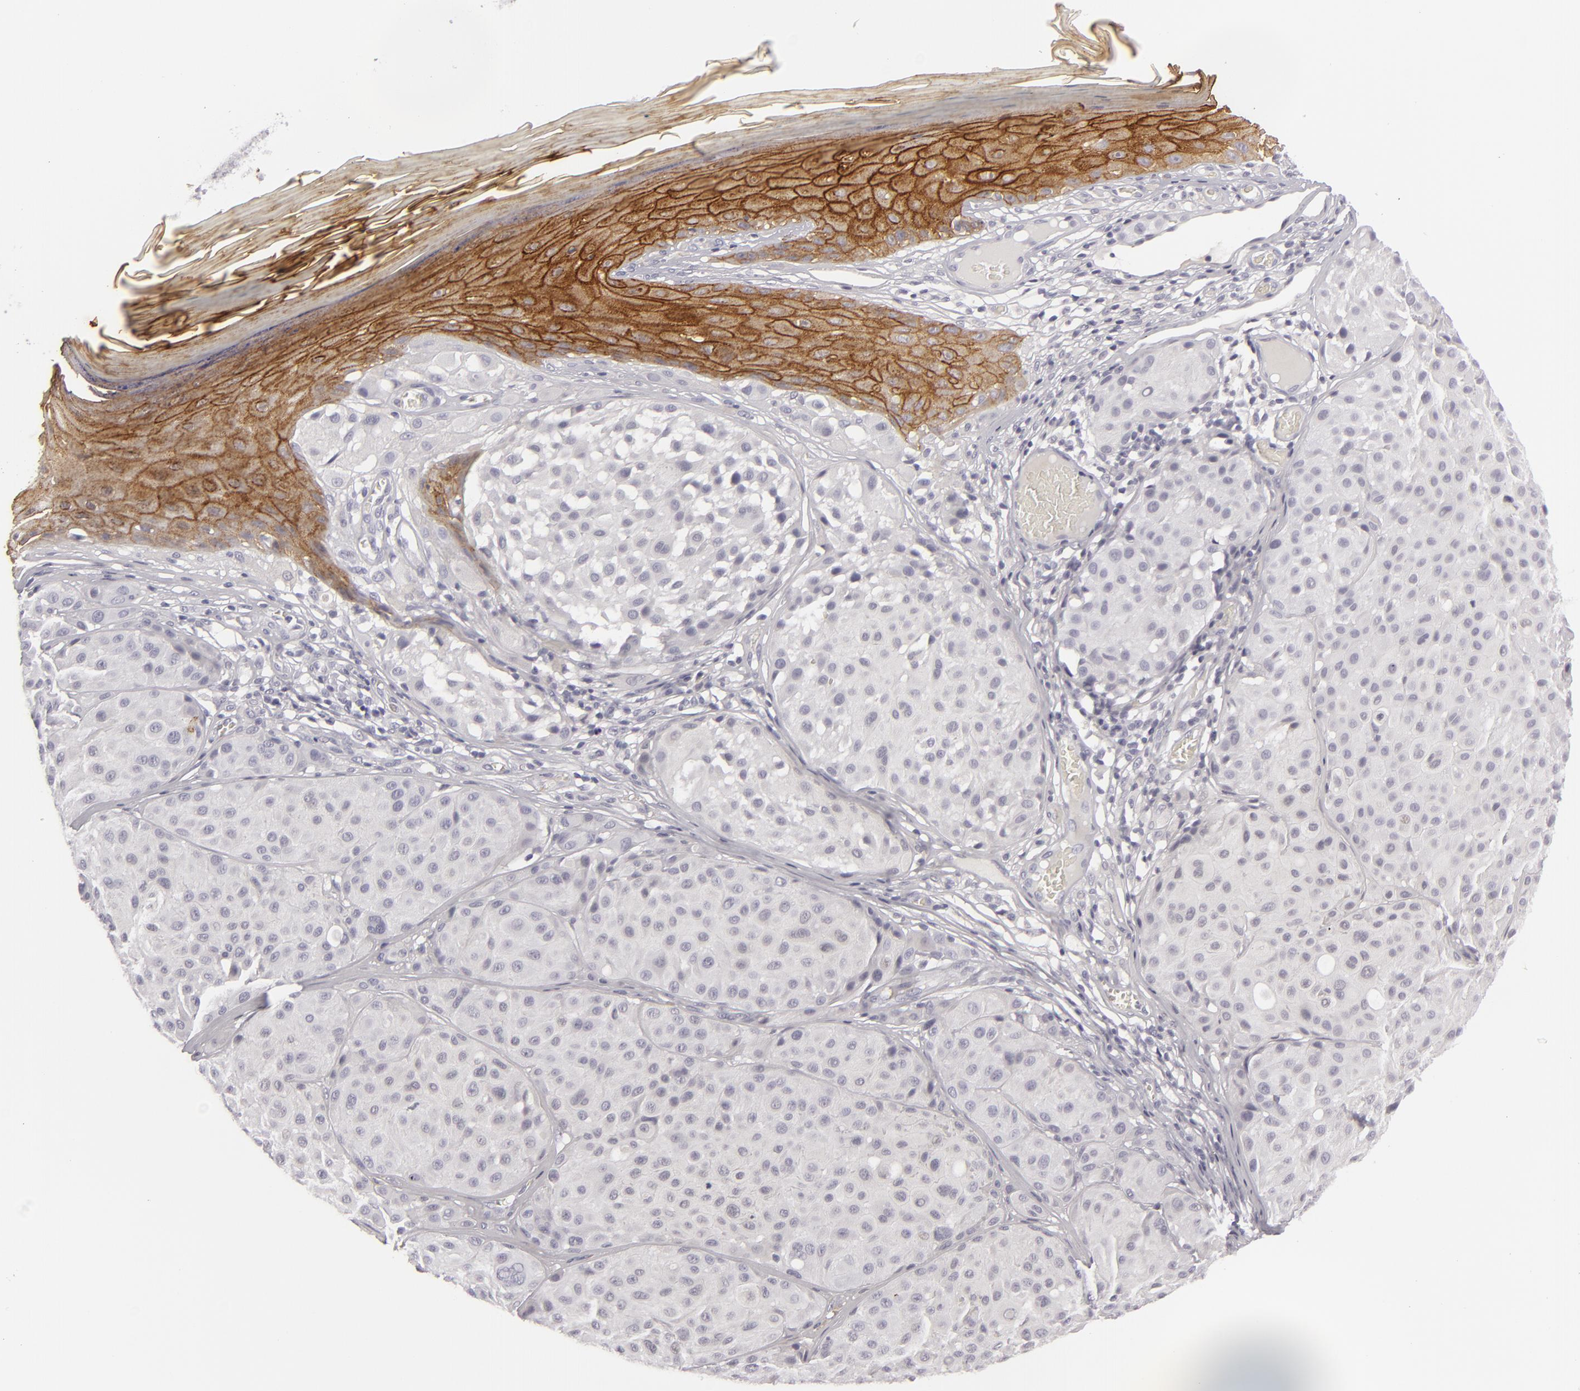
{"staining": {"intensity": "negative", "quantity": "none", "location": "none"}, "tissue": "melanoma", "cell_type": "Tumor cells", "image_type": "cancer", "snomed": [{"axis": "morphology", "description": "Malignant melanoma, NOS"}, {"axis": "topography", "description": "Skin"}], "caption": "Immunohistochemistry (IHC) photomicrograph of neoplastic tissue: malignant melanoma stained with DAB demonstrates no significant protein expression in tumor cells.", "gene": "JUP", "patient": {"sex": "male", "age": 36}}